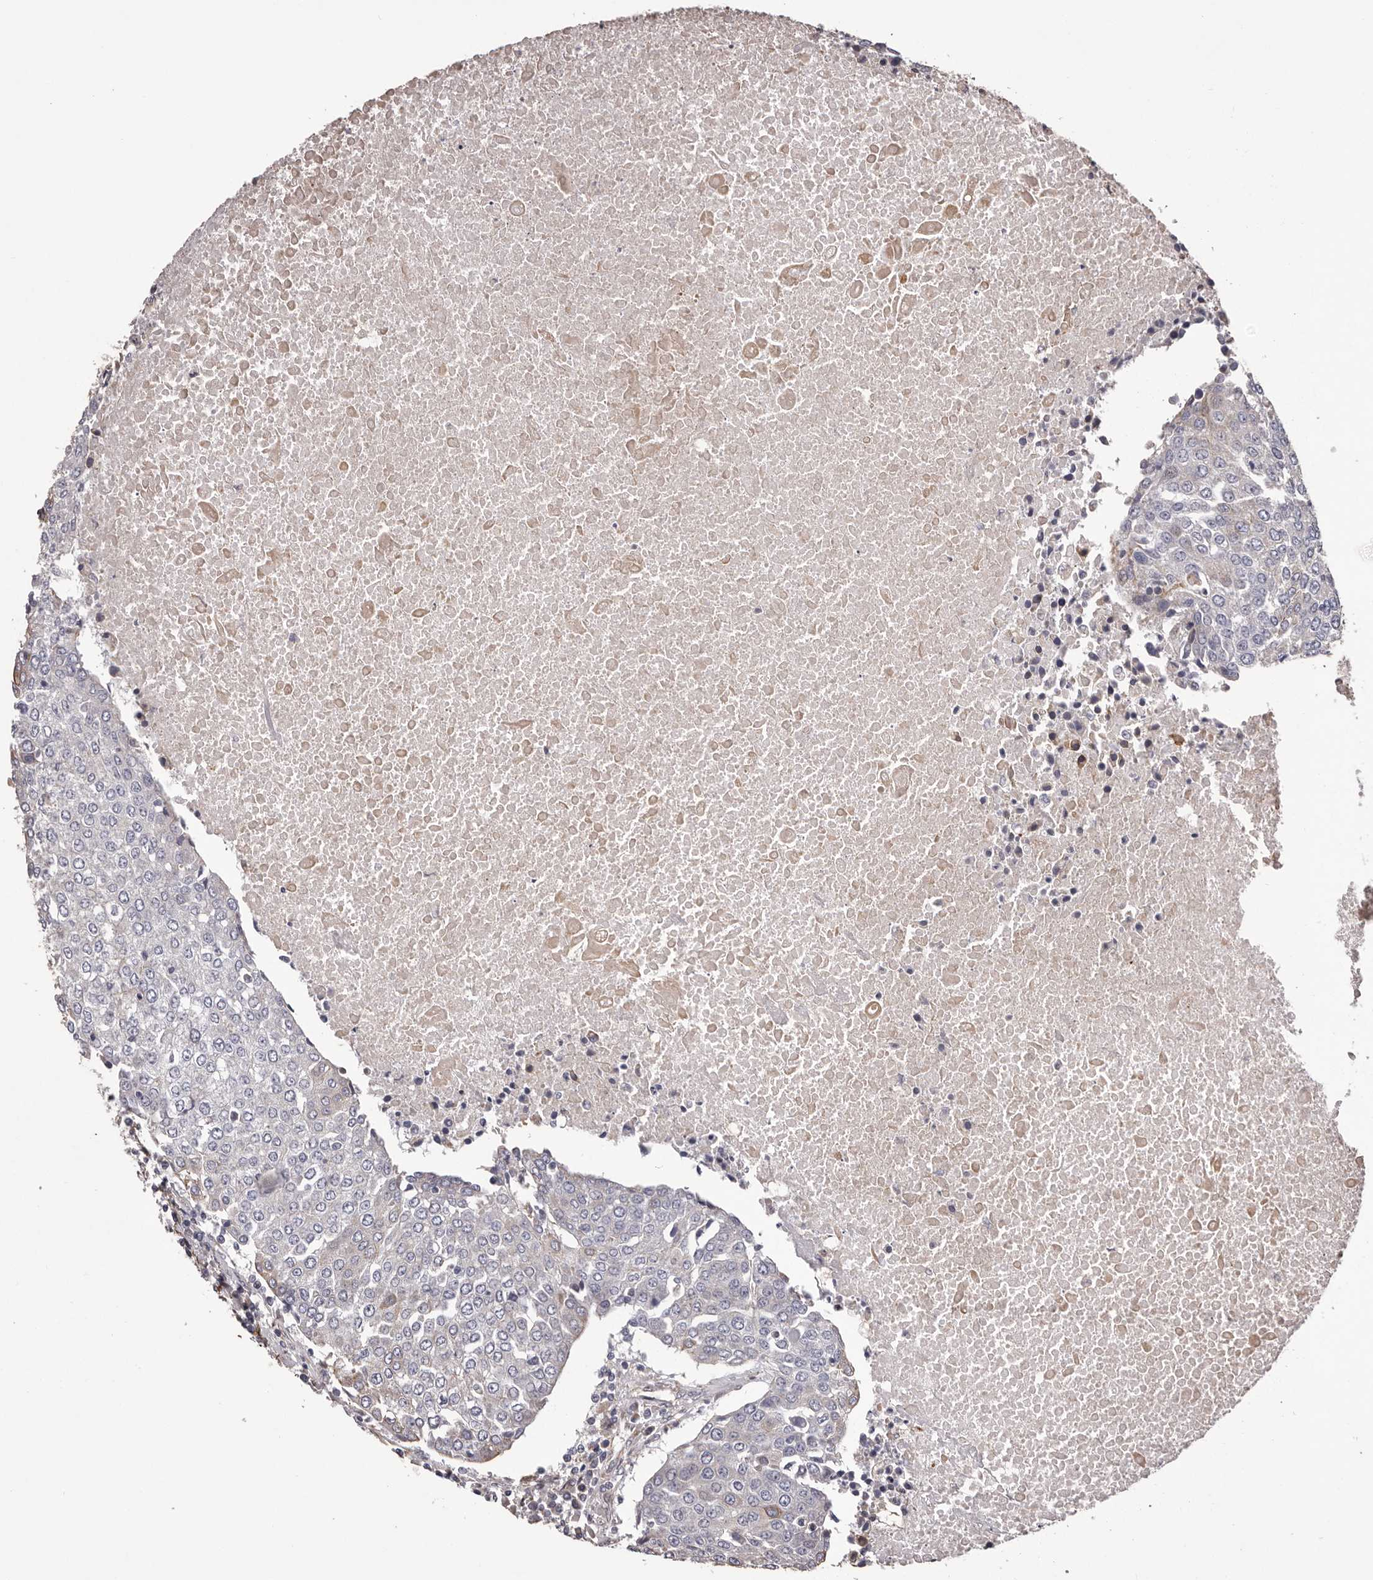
{"staining": {"intensity": "negative", "quantity": "none", "location": "none"}, "tissue": "urothelial cancer", "cell_type": "Tumor cells", "image_type": "cancer", "snomed": [{"axis": "morphology", "description": "Urothelial carcinoma, High grade"}, {"axis": "topography", "description": "Urinary bladder"}], "caption": "High power microscopy photomicrograph of an immunohistochemistry (IHC) micrograph of urothelial cancer, revealing no significant positivity in tumor cells.", "gene": "CEP104", "patient": {"sex": "female", "age": 85}}